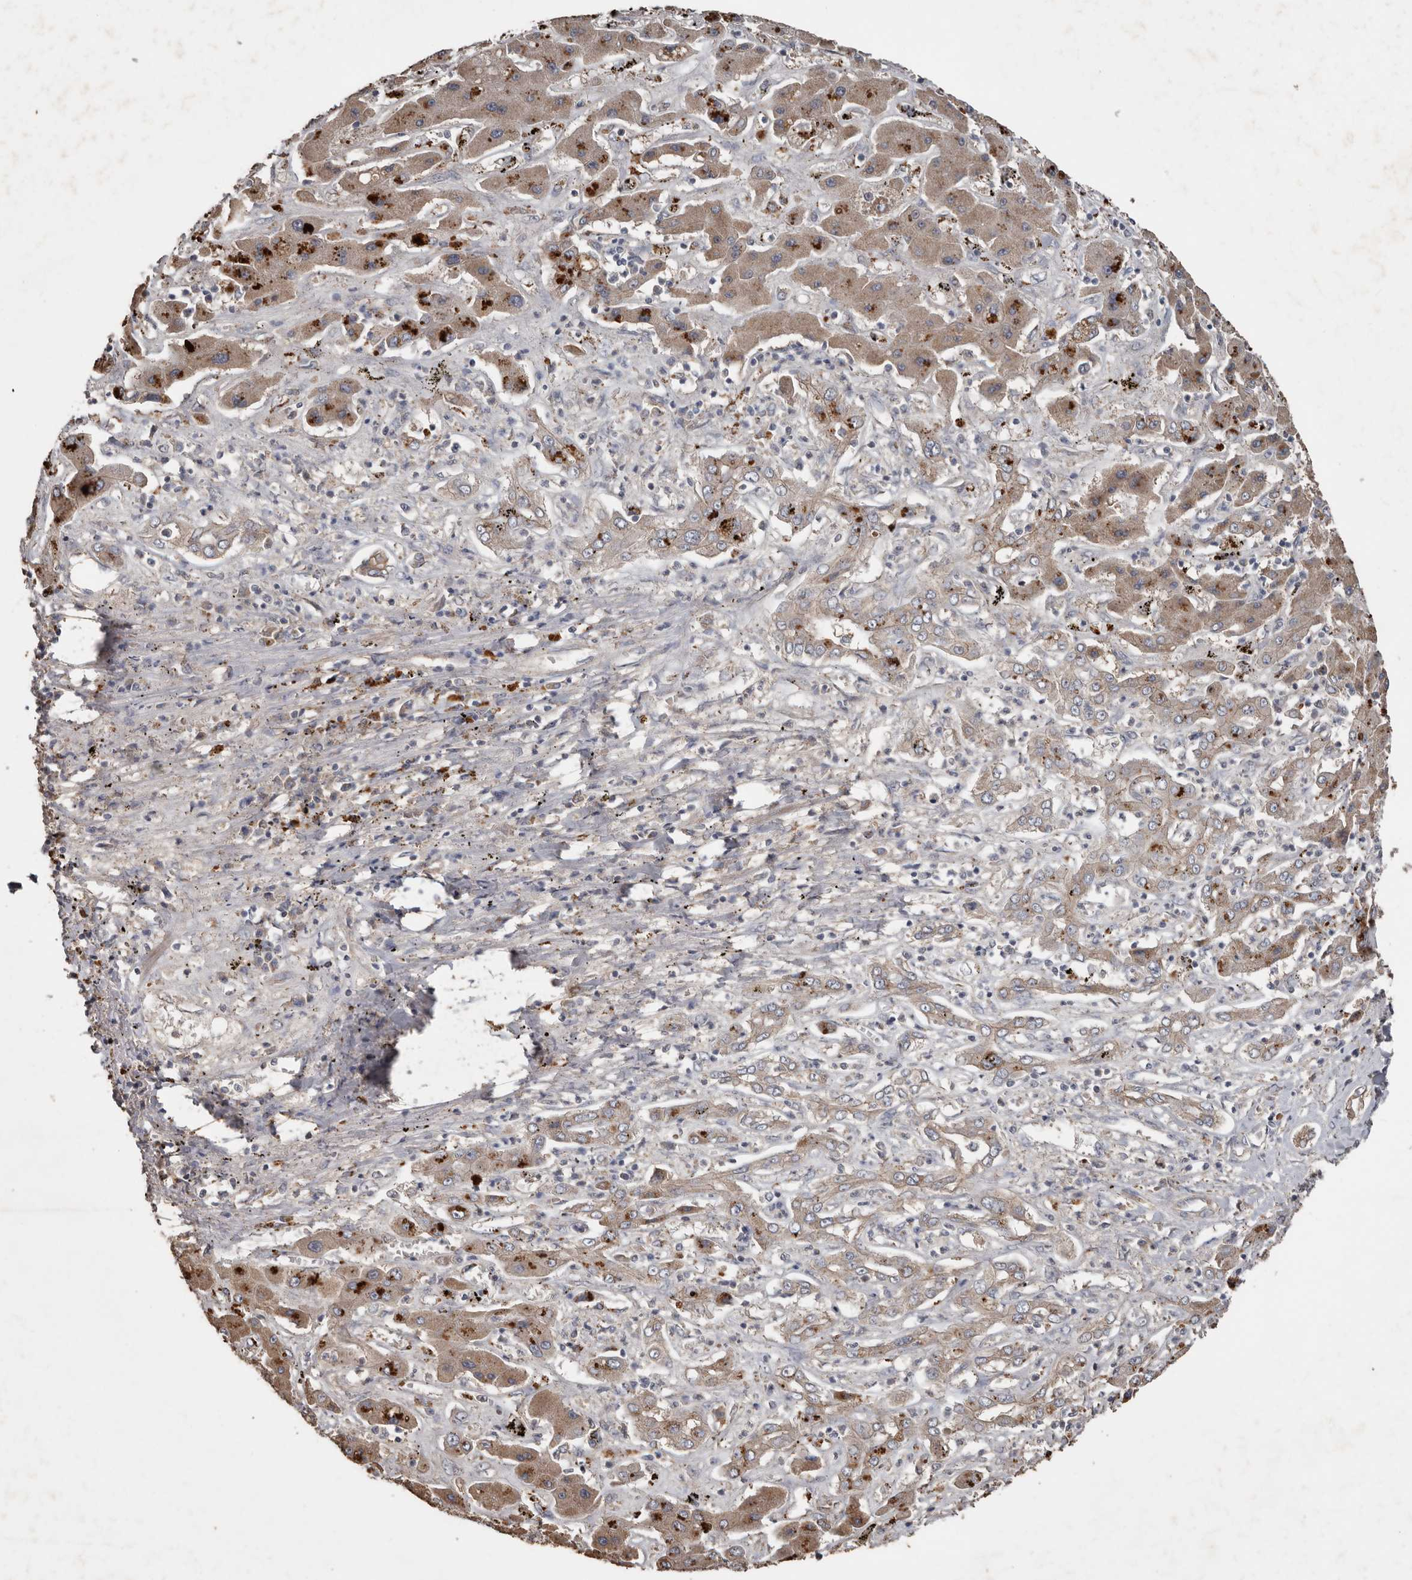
{"staining": {"intensity": "moderate", "quantity": ">75%", "location": "cytoplasmic/membranous"}, "tissue": "liver cancer", "cell_type": "Tumor cells", "image_type": "cancer", "snomed": [{"axis": "morphology", "description": "Cholangiocarcinoma"}, {"axis": "topography", "description": "Liver"}], "caption": "Moderate cytoplasmic/membranous expression is appreciated in approximately >75% of tumor cells in liver cancer (cholangiocarcinoma). Ihc stains the protein in brown and the nuclei are stained blue.", "gene": "HYAL4", "patient": {"sex": "male", "age": 67}}